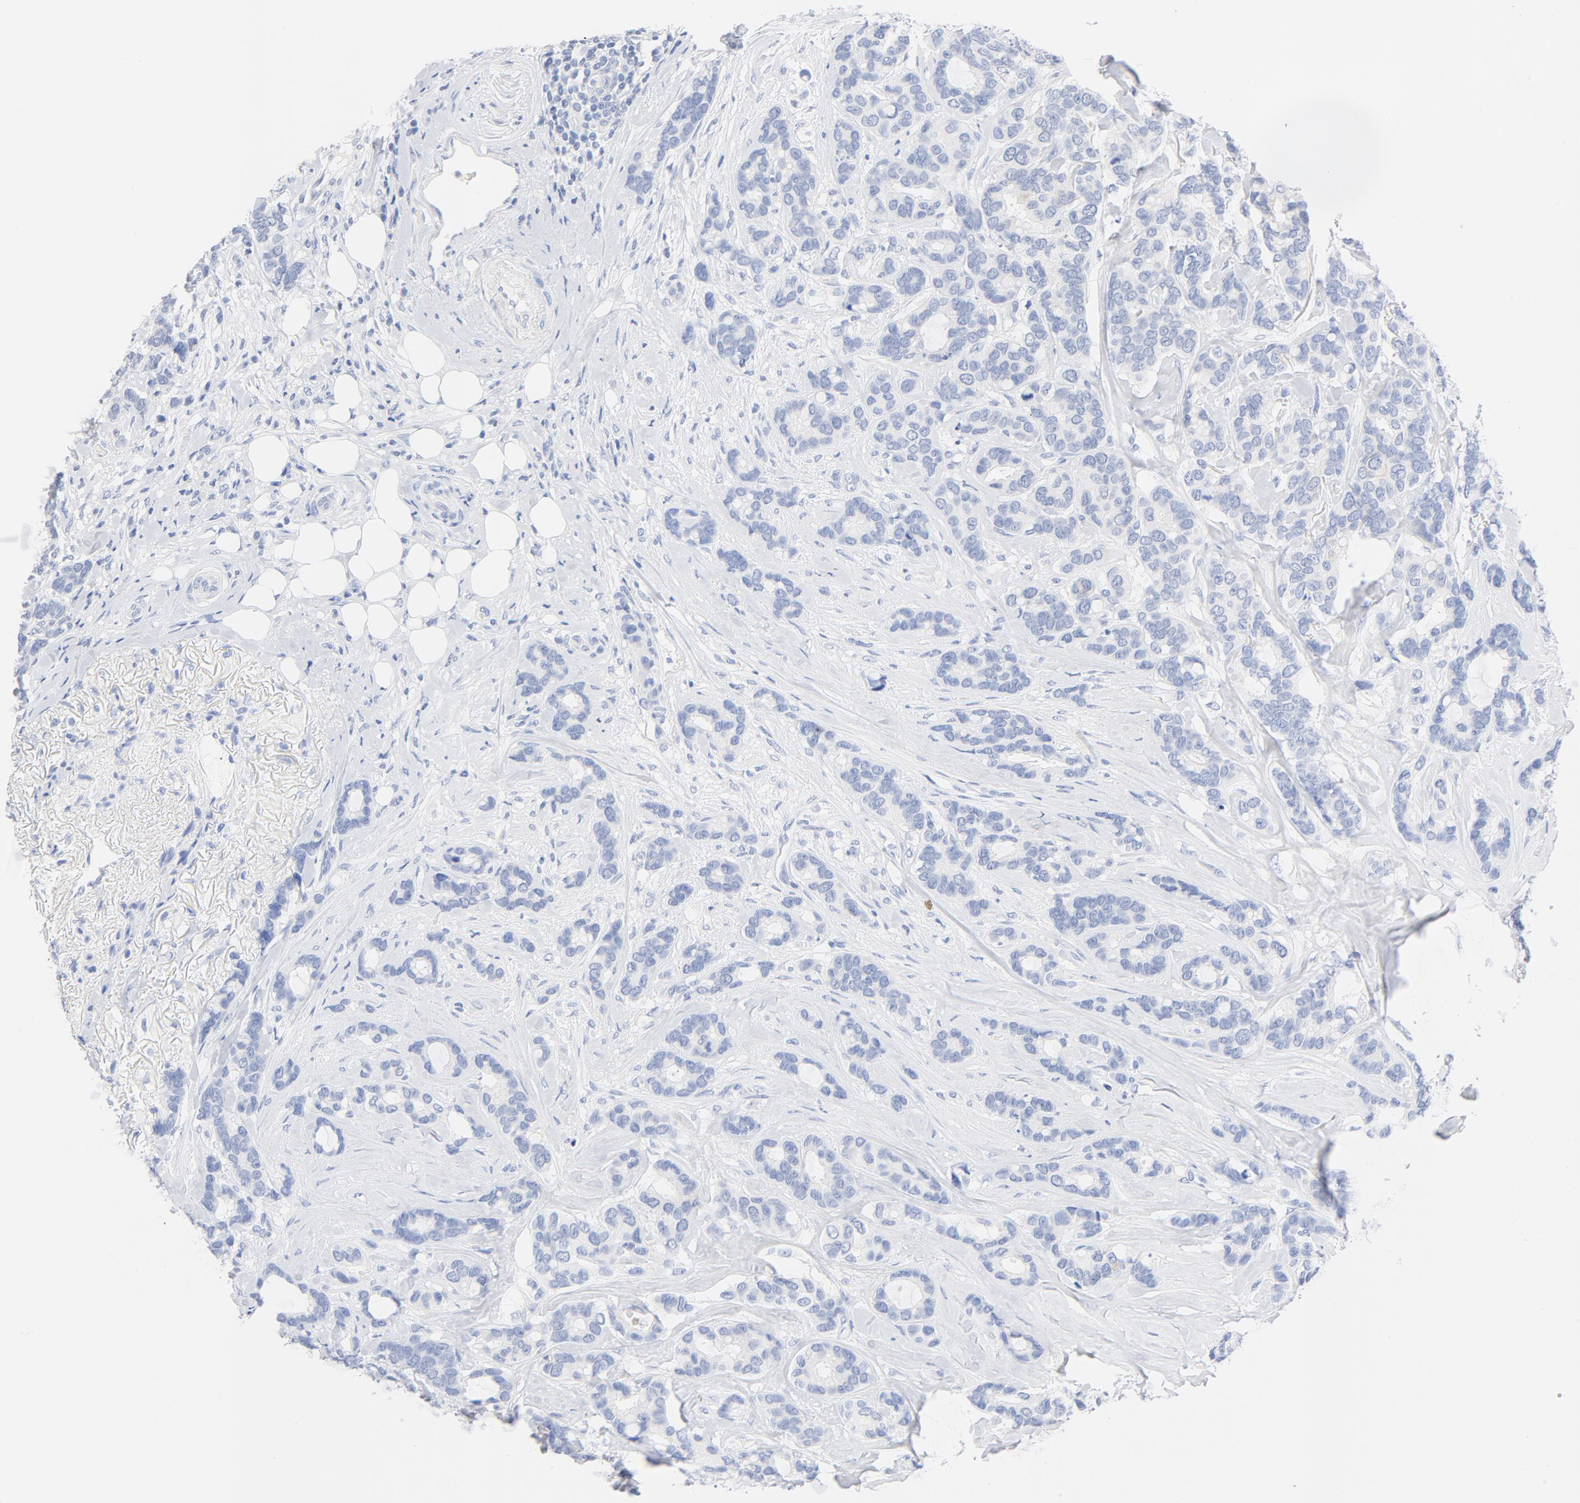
{"staining": {"intensity": "negative", "quantity": "none", "location": "none"}, "tissue": "breast cancer", "cell_type": "Tumor cells", "image_type": "cancer", "snomed": [{"axis": "morphology", "description": "Duct carcinoma"}, {"axis": "topography", "description": "Breast"}], "caption": "This is a image of IHC staining of breast cancer, which shows no expression in tumor cells.", "gene": "FGFR3", "patient": {"sex": "female", "age": 87}}